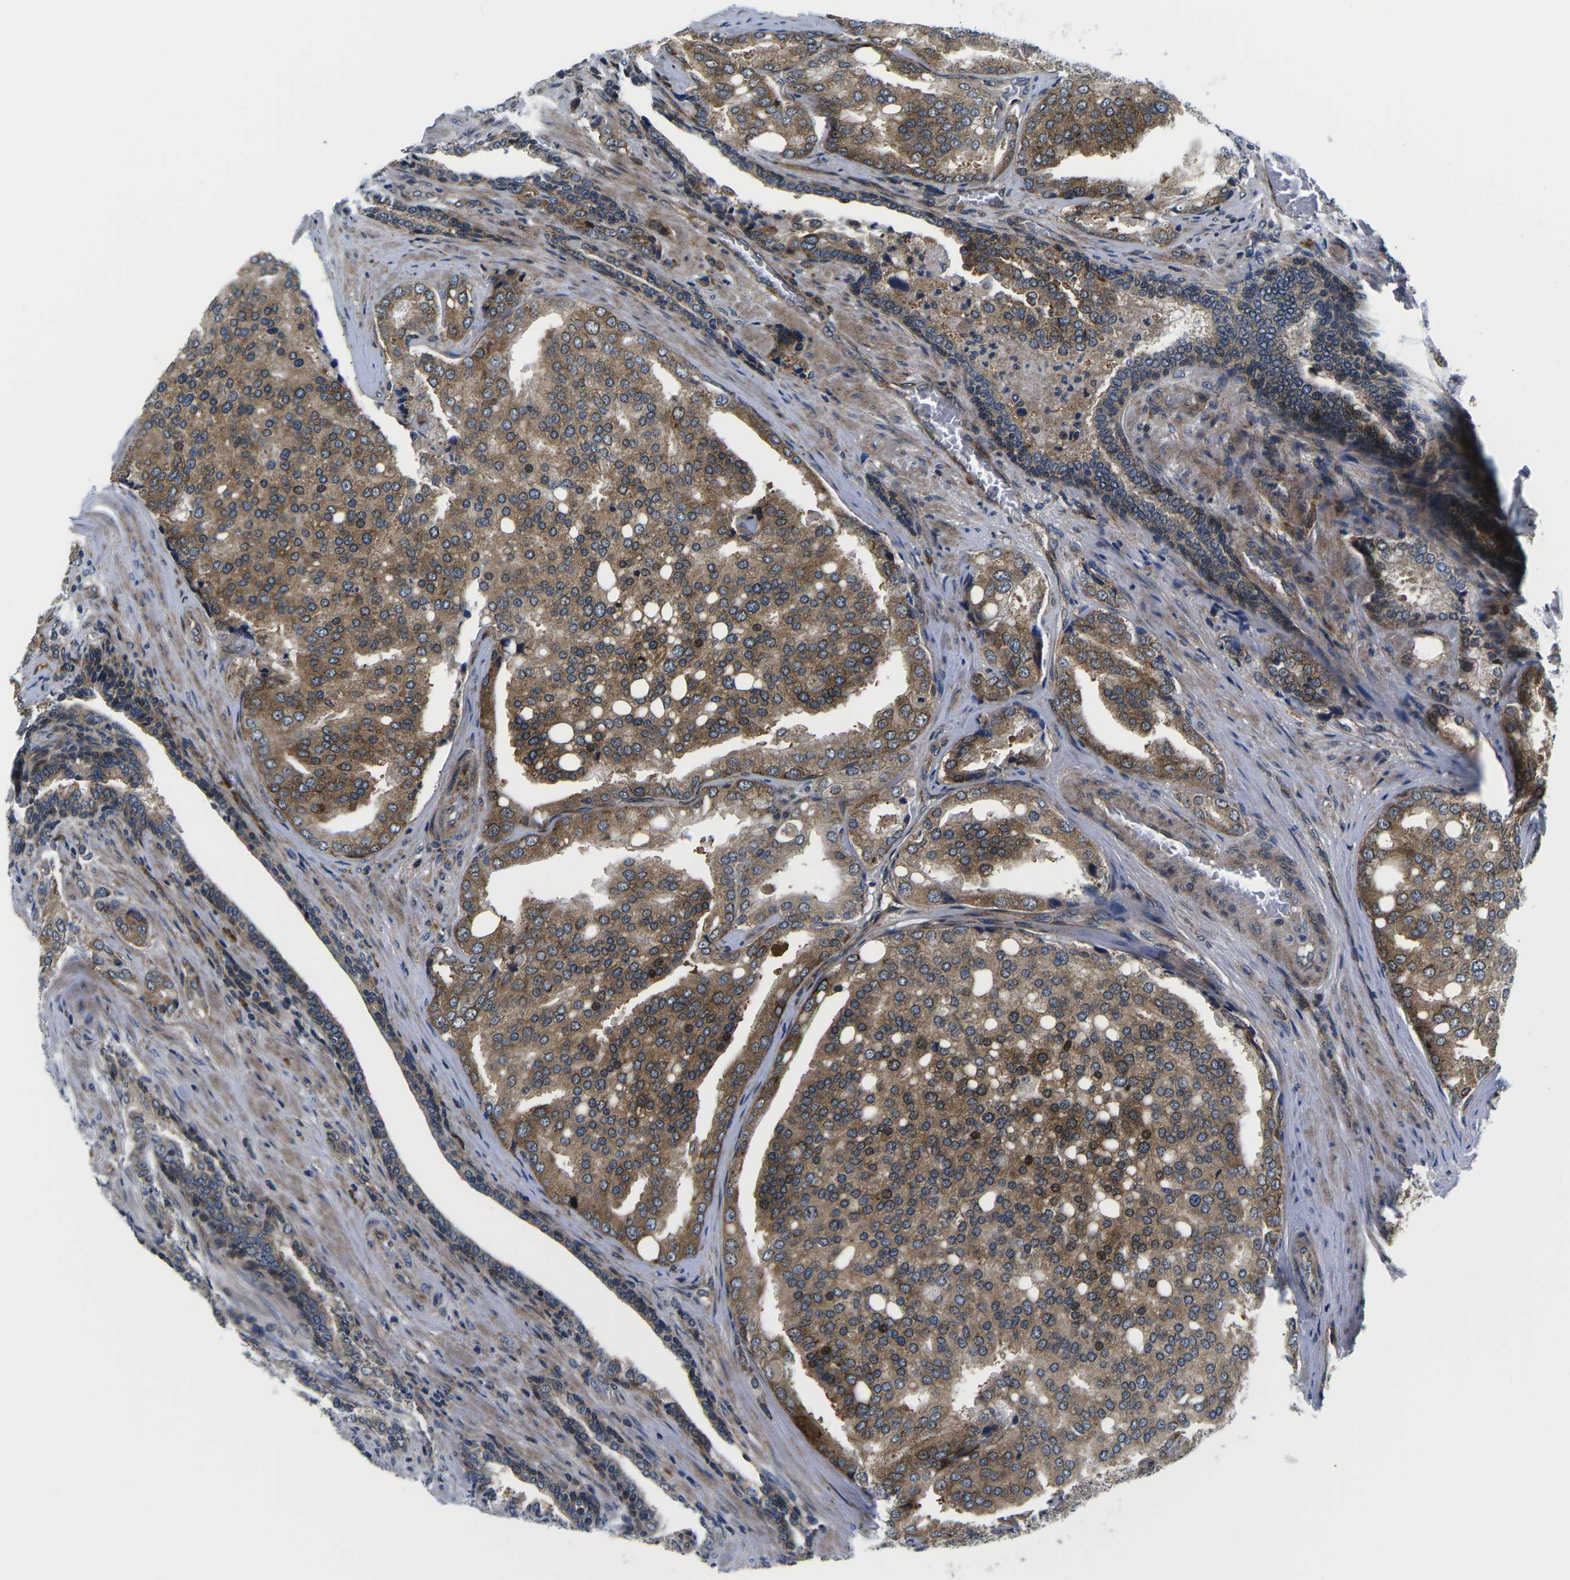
{"staining": {"intensity": "moderate", "quantity": ">75%", "location": "cytoplasmic/membranous,nuclear"}, "tissue": "prostate cancer", "cell_type": "Tumor cells", "image_type": "cancer", "snomed": [{"axis": "morphology", "description": "Adenocarcinoma, High grade"}, {"axis": "topography", "description": "Prostate"}], "caption": "Brown immunohistochemical staining in prostate cancer (adenocarcinoma (high-grade)) reveals moderate cytoplasmic/membranous and nuclear staining in about >75% of tumor cells. The staining was performed using DAB to visualize the protein expression in brown, while the nuclei were stained in blue with hematoxylin (Magnification: 20x).", "gene": "EIF4E", "patient": {"sex": "male", "age": 50}}